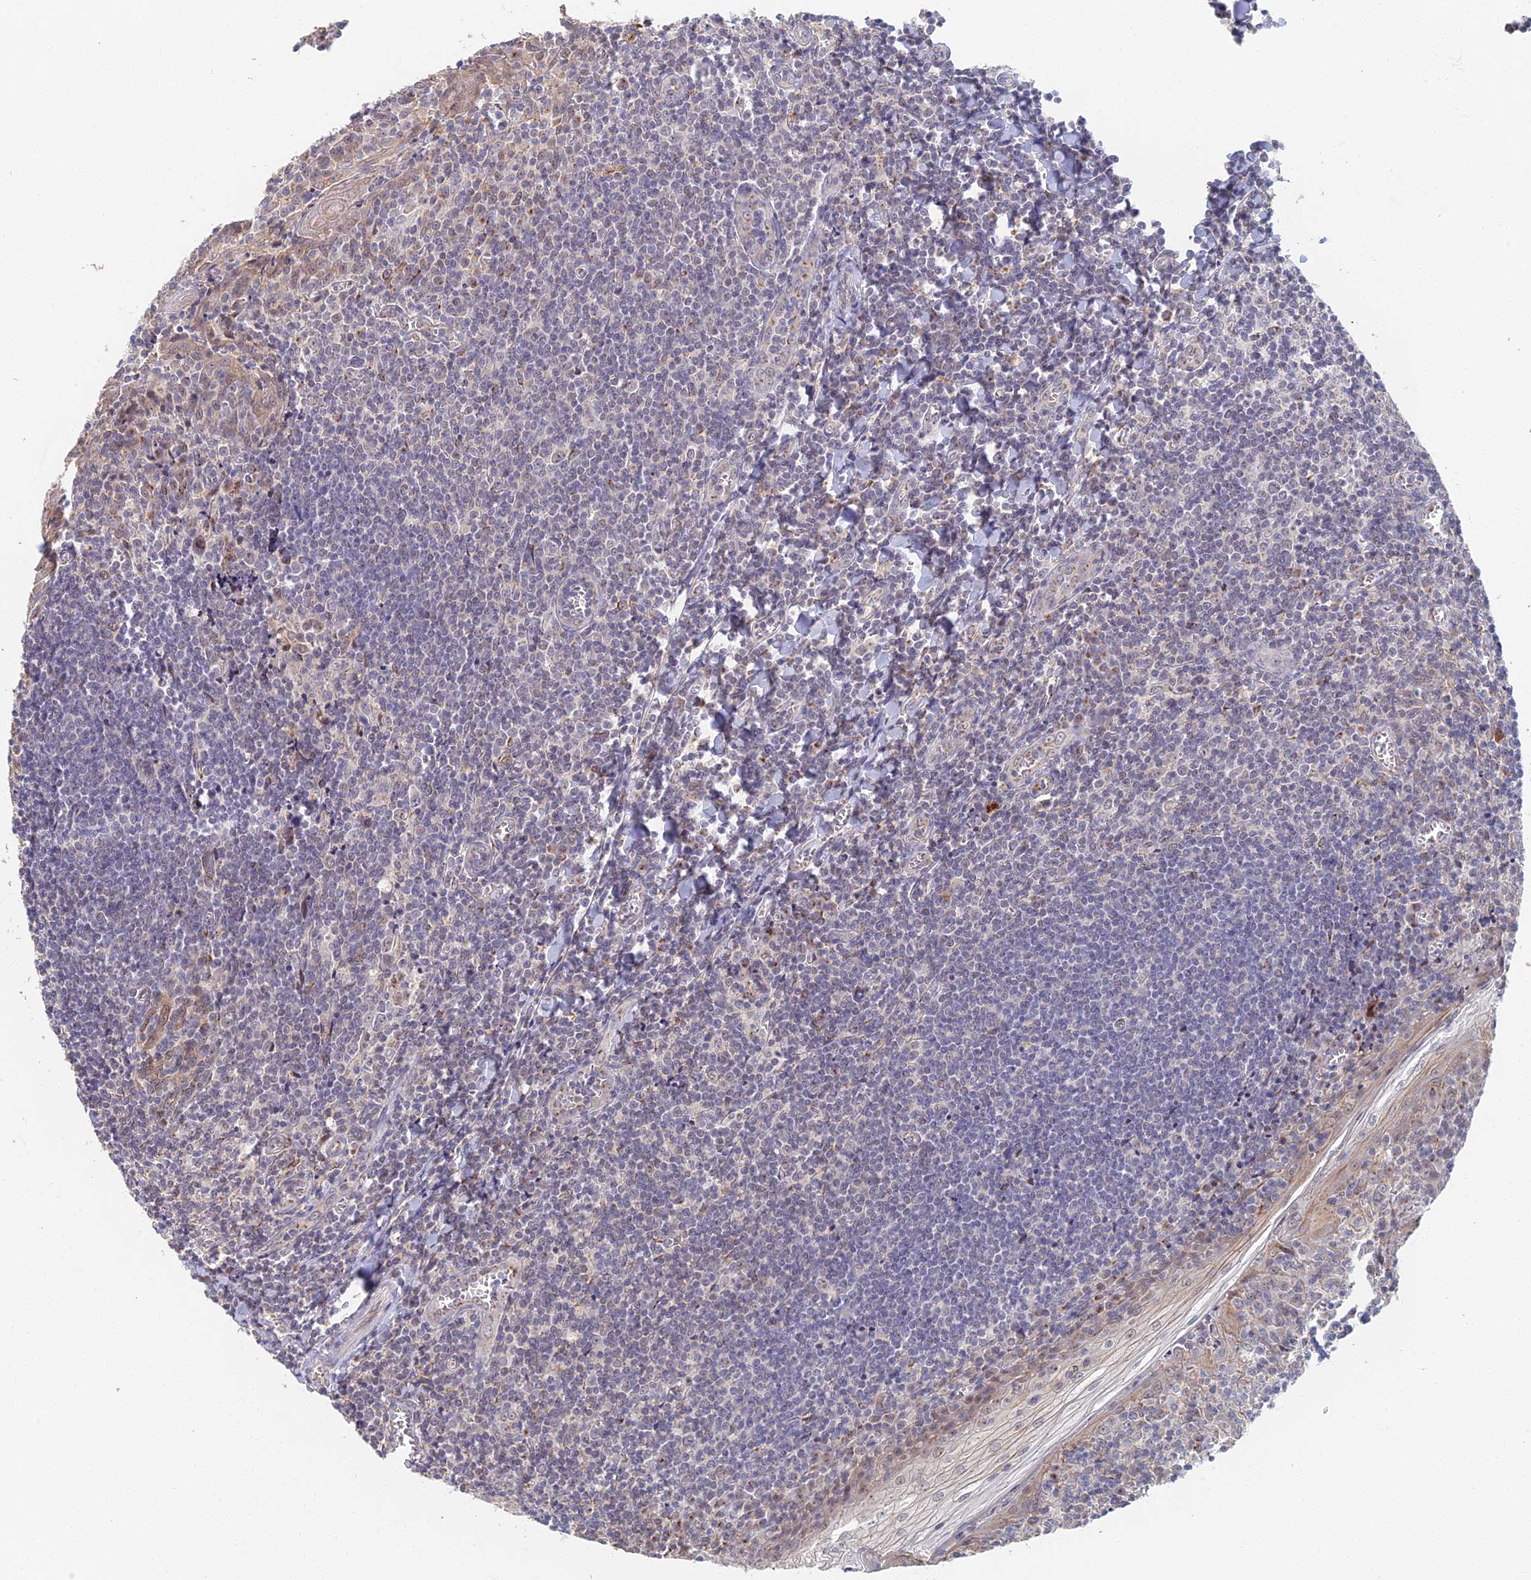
{"staining": {"intensity": "negative", "quantity": "none", "location": "none"}, "tissue": "tonsil", "cell_type": "Germinal center cells", "image_type": "normal", "snomed": [{"axis": "morphology", "description": "Normal tissue, NOS"}, {"axis": "topography", "description": "Tonsil"}], "caption": "Immunohistochemistry (IHC) photomicrograph of normal tonsil: human tonsil stained with DAB shows no significant protein staining in germinal center cells.", "gene": "GPATCH1", "patient": {"sex": "male", "age": 27}}